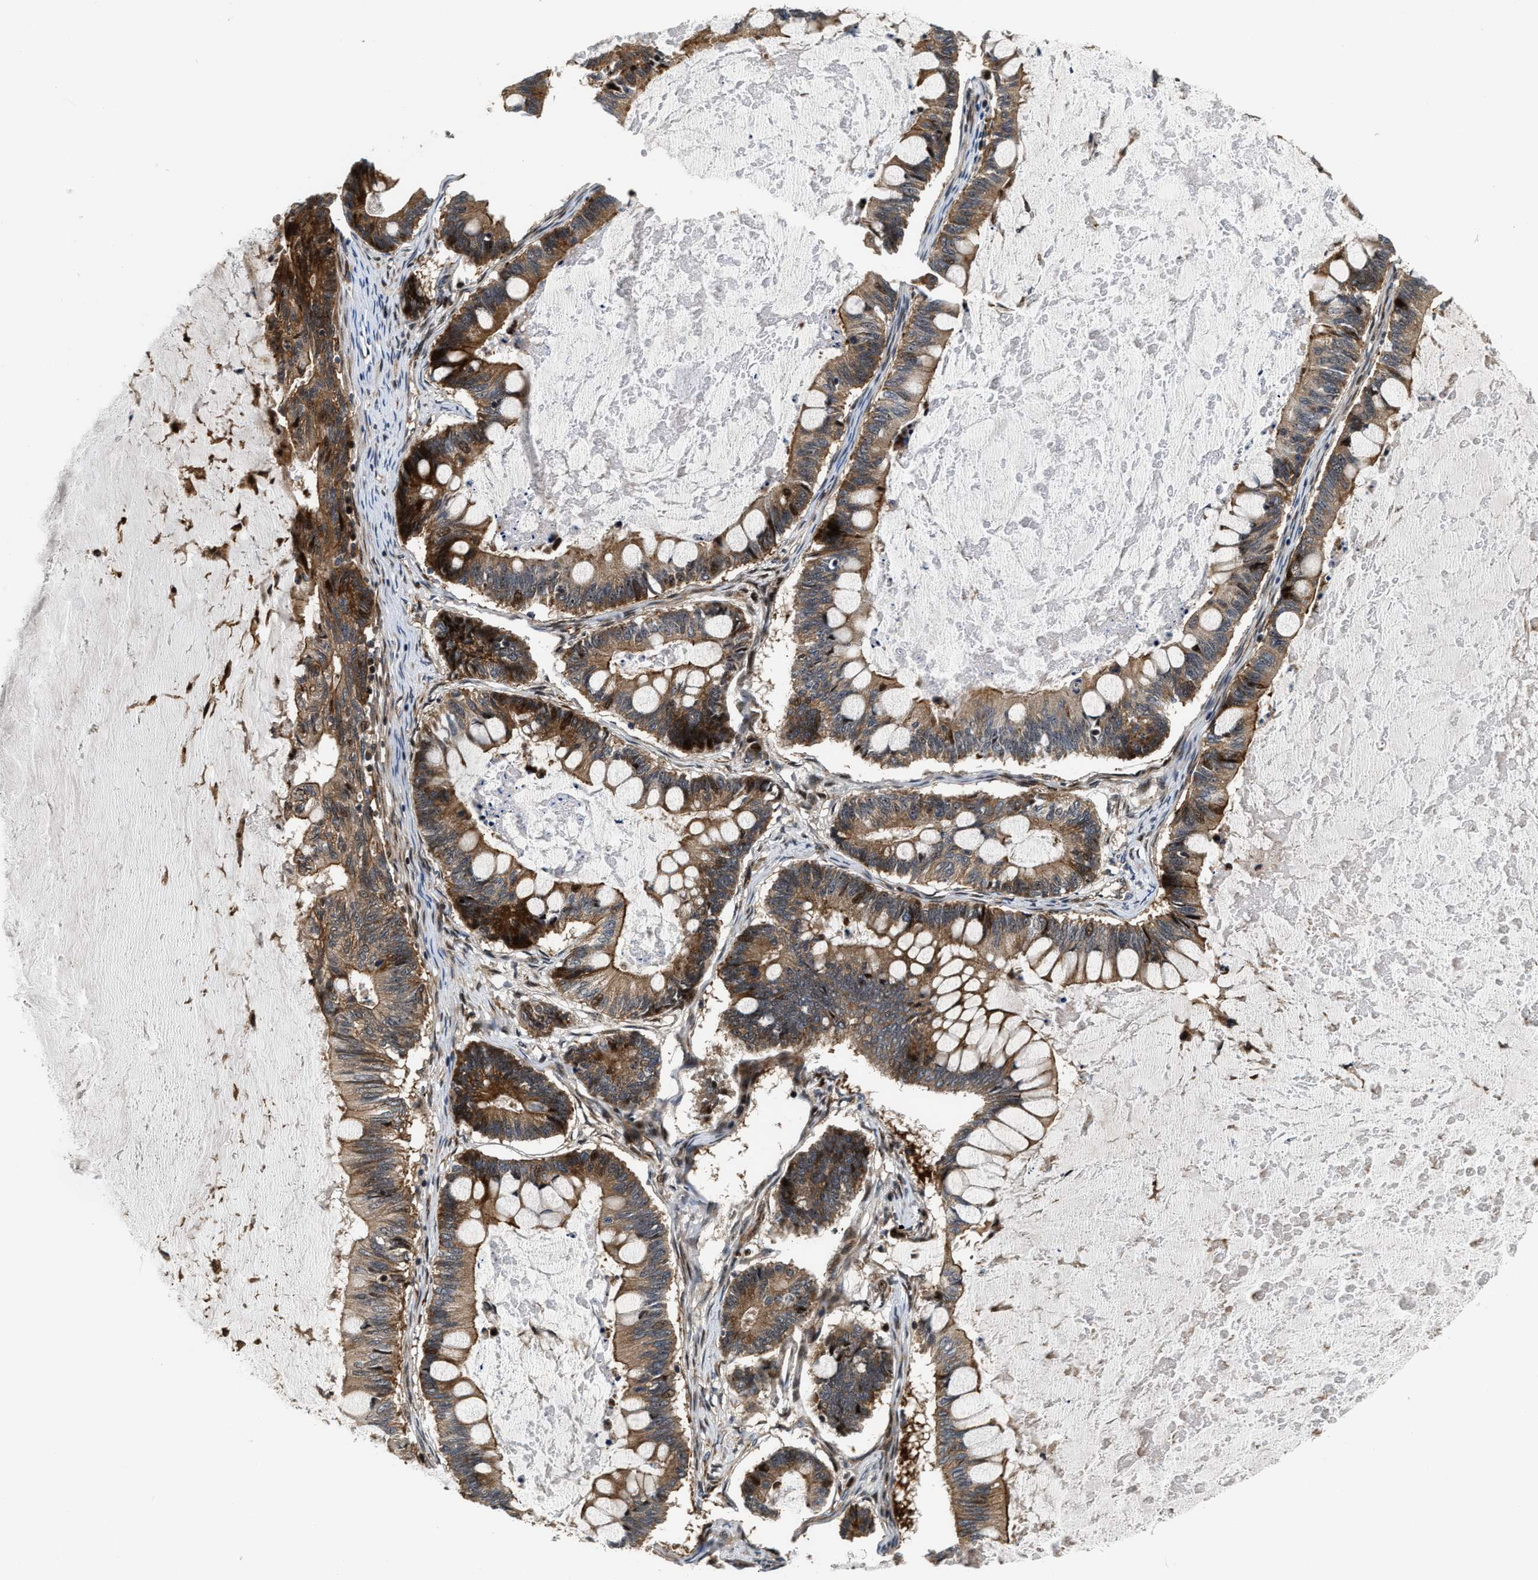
{"staining": {"intensity": "moderate", "quantity": ">75%", "location": "cytoplasmic/membranous"}, "tissue": "ovarian cancer", "cell_type": "Tumor cells", "image_type": "cancer", "snomed": [{"axis": "morphology", "description": "Cystadenocarcinoma, mucinous, NOS"}, {"axis": "topography", "description": "Ovary"}], "caption": "Immunohistochemical staining of human ovarian cancer (mucinous cystadenocarcinoma) reveals medium levels of moderate cytoplasmic/membranous protein expression in about >75% of tumor cells. The protein of interest is shown in brown color, while the nuclei are stained blue.", "gene": "ALDH3A2", "patient": {"sex": "female", "age": 61}}